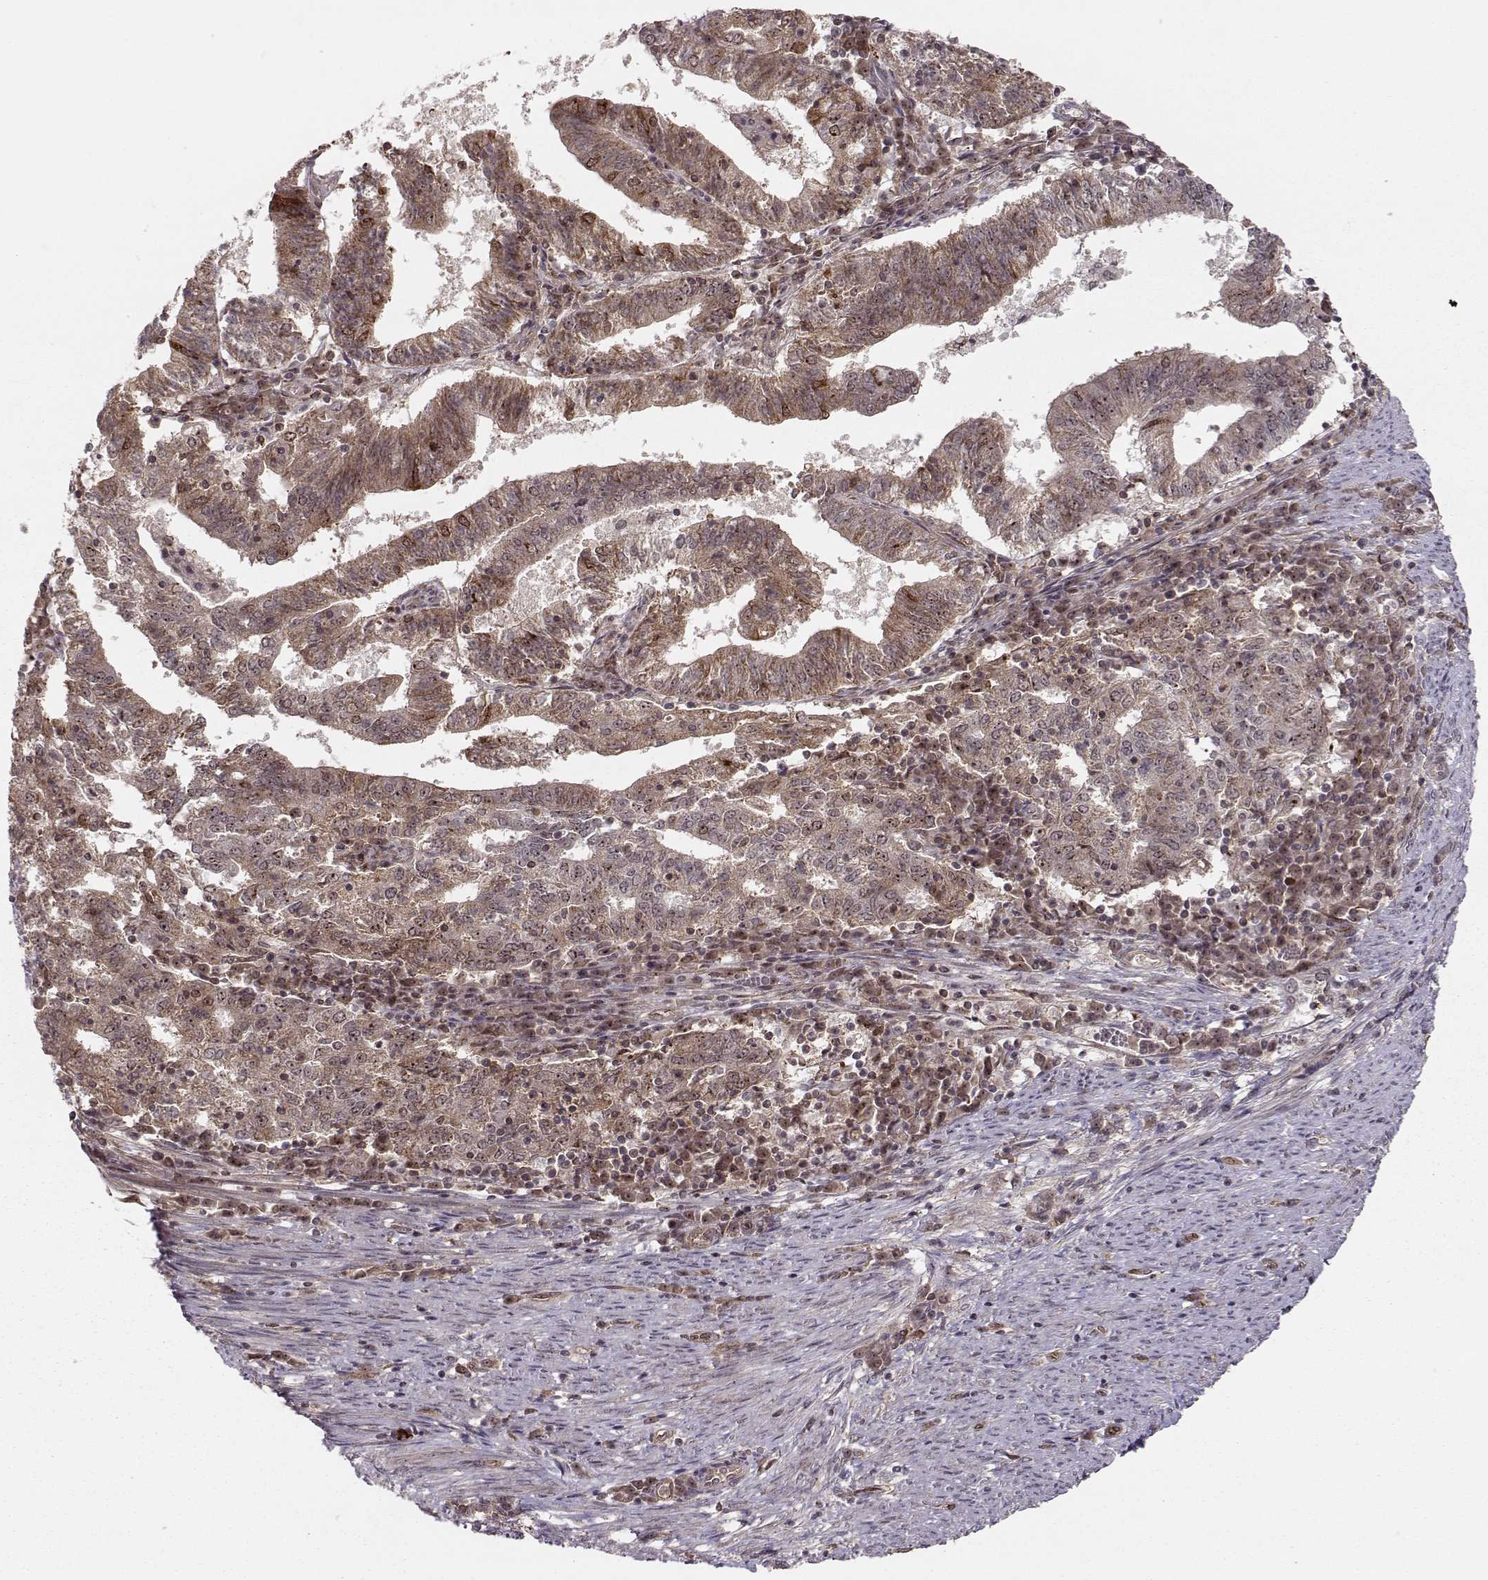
{"staining": {"intensity": "strong", "quantity": "<25%", "location": "cytoplasmic/membranous,nuclear"}, "tissue": "endometrial cancer", "cell_type": "Tumor cells", "image_type": "cancer", "snomed": [{"axis": "morphology", "description": "Adenocarcinoma, NOS"}, {"axis": "topography", "description": "Endometrium"}], "caption": "Immunohistochemistry micrograph of adenocarcinoma (endometrial) stained for a protein (brown), which demonstrates medium levels of strong cytoplasmic/membranous and nuclear staining in approximately <25% of tumor cells.", "gene": "CIR1", "patient": {"sex": "female", "age": 82}}